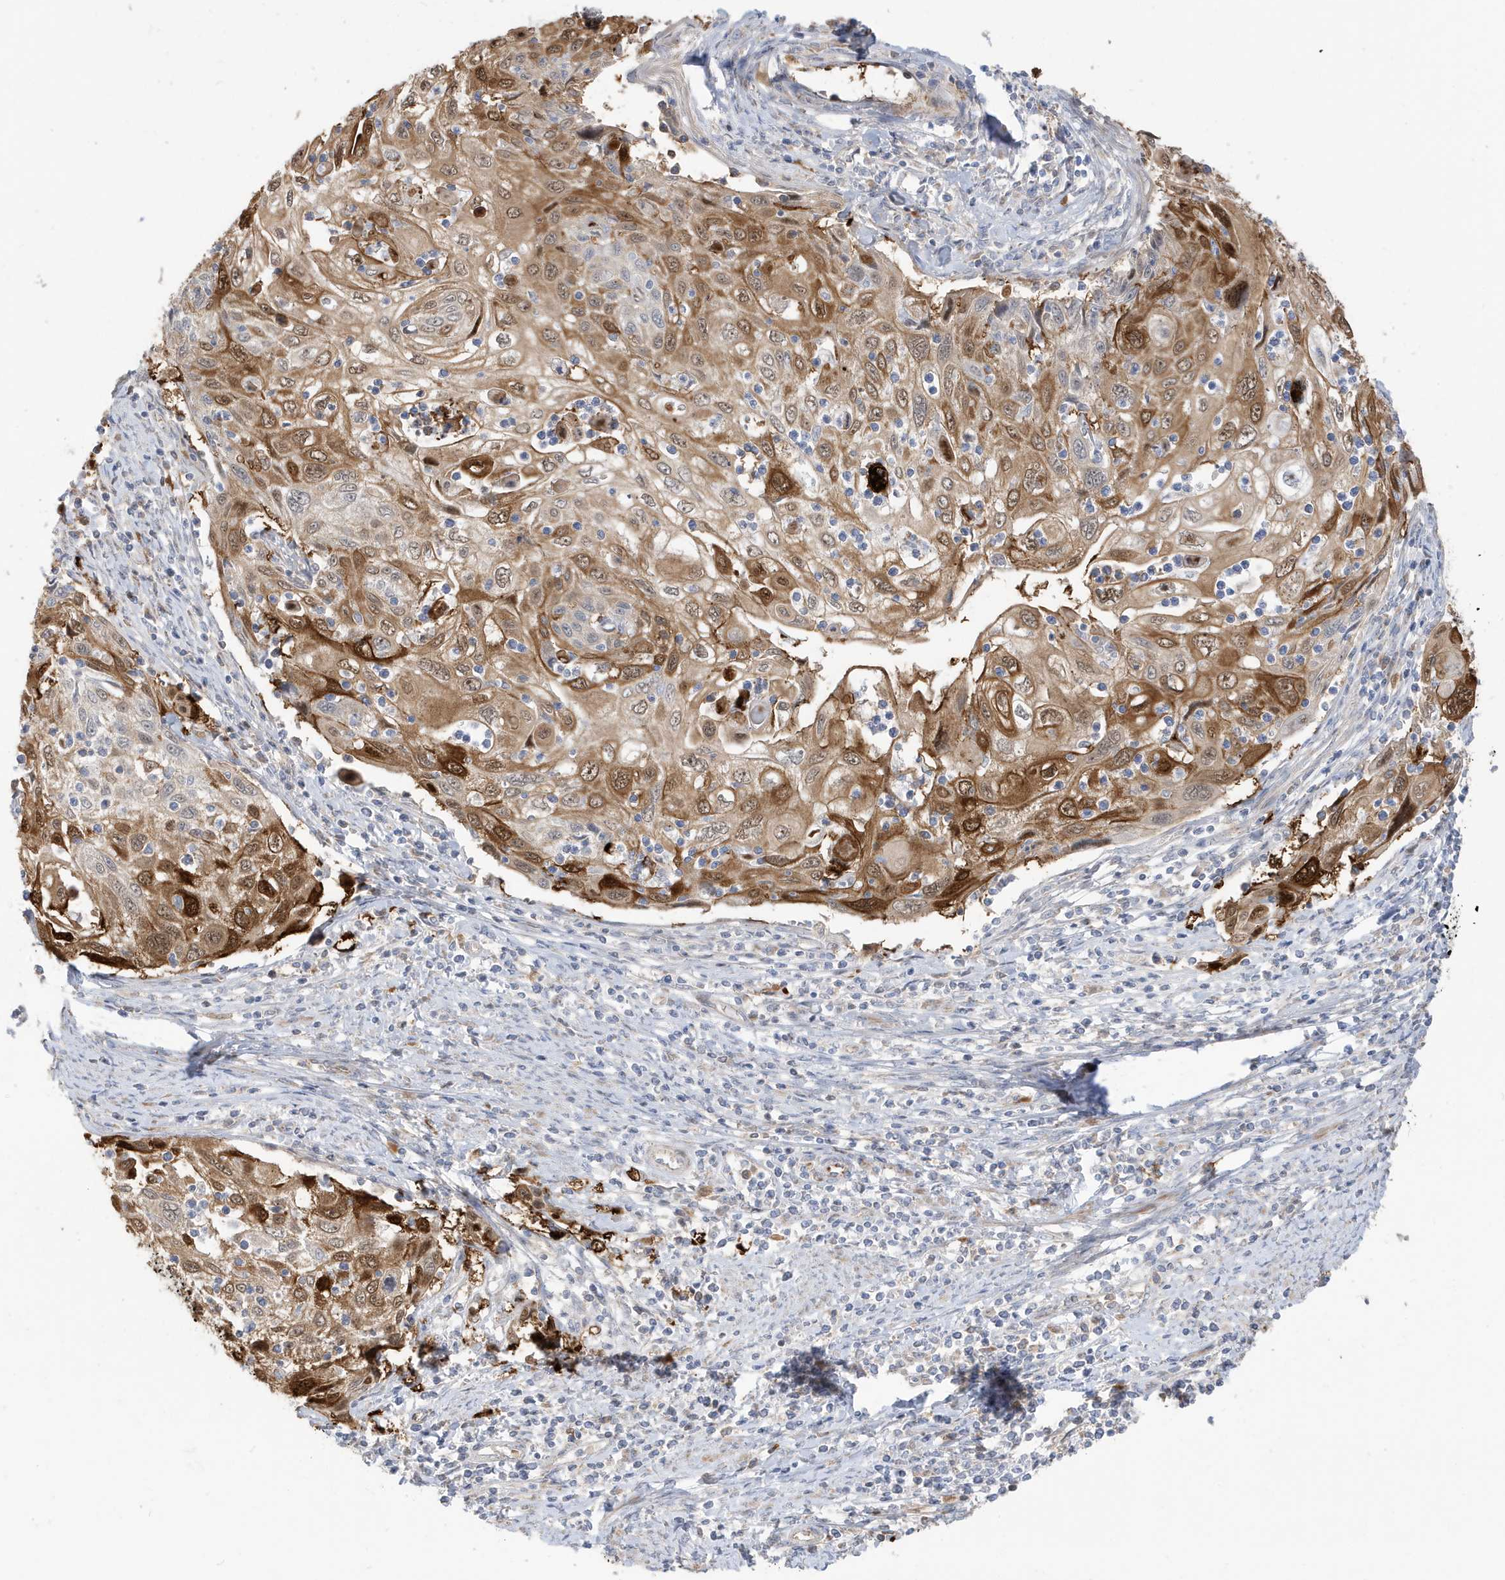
{"staining": {"intensity": "moderate", "quantity": ">75%", "location": "cytoplasmic/membranous,nuclear"}, "tissue": "cervical cancer", "cell_type": "Tumor cells", "image_type": "cancer", "snomed": [{"axis": "morphology", "description": "Squamous cell carcinoma, NOS"}, {"axis": "topography", "description": "Cervix"}], "caption": "Protein positivity by immunohistochemistry reveals moderate cytoplasmic/membranous and nuclear positivity in about >75% of tumor cells in cervical cancer.", "gene": "IFT57", "patient": {"sex": "female", "age": 70}}